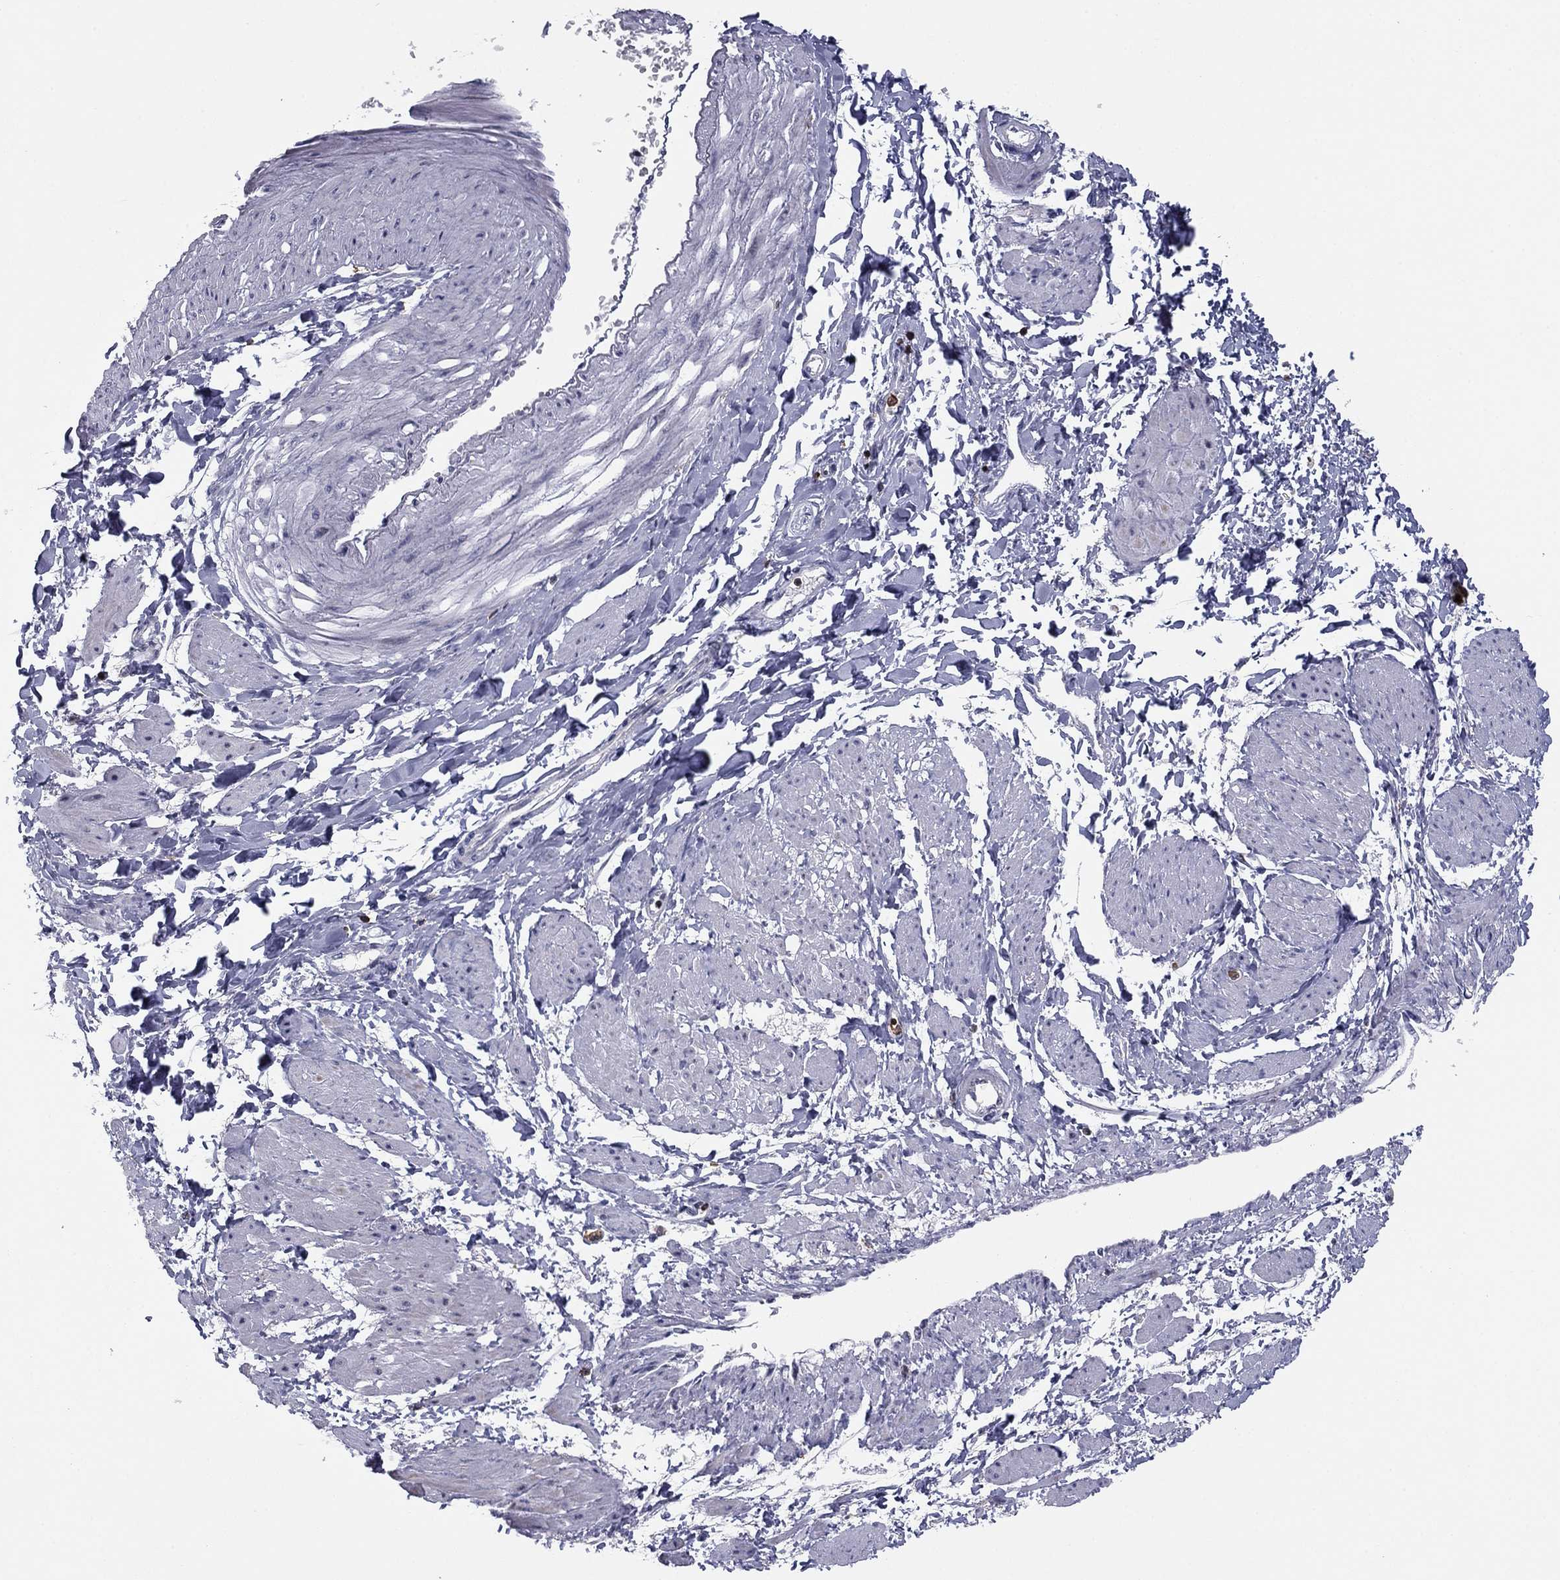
{"staining": {"intensity": "weak", "quantity": "<25%", "location": "cytoplasmic/membranous"}, "tissue": "smooth muscle", "cell_type": "Smooth muscle cells", "image_type": "normal", "snomed": [{"axis": "morphology", "description": "Normal tissue, NOS"}, {"axis": "topography", "description": "Smooth muscle"}, {"axis": "topography", "description": "Uterus"}], "caption": "Smooth muscle cells show no significant staining in unremarkable smooth muscle. Brightfield microscopy of immunohistochemistry stained with DAB (brown) and hematoxylin (blue), captured at high magnification.", "gene": "ARHGAP27", "patient": {"sex": "female", "age": 39}}